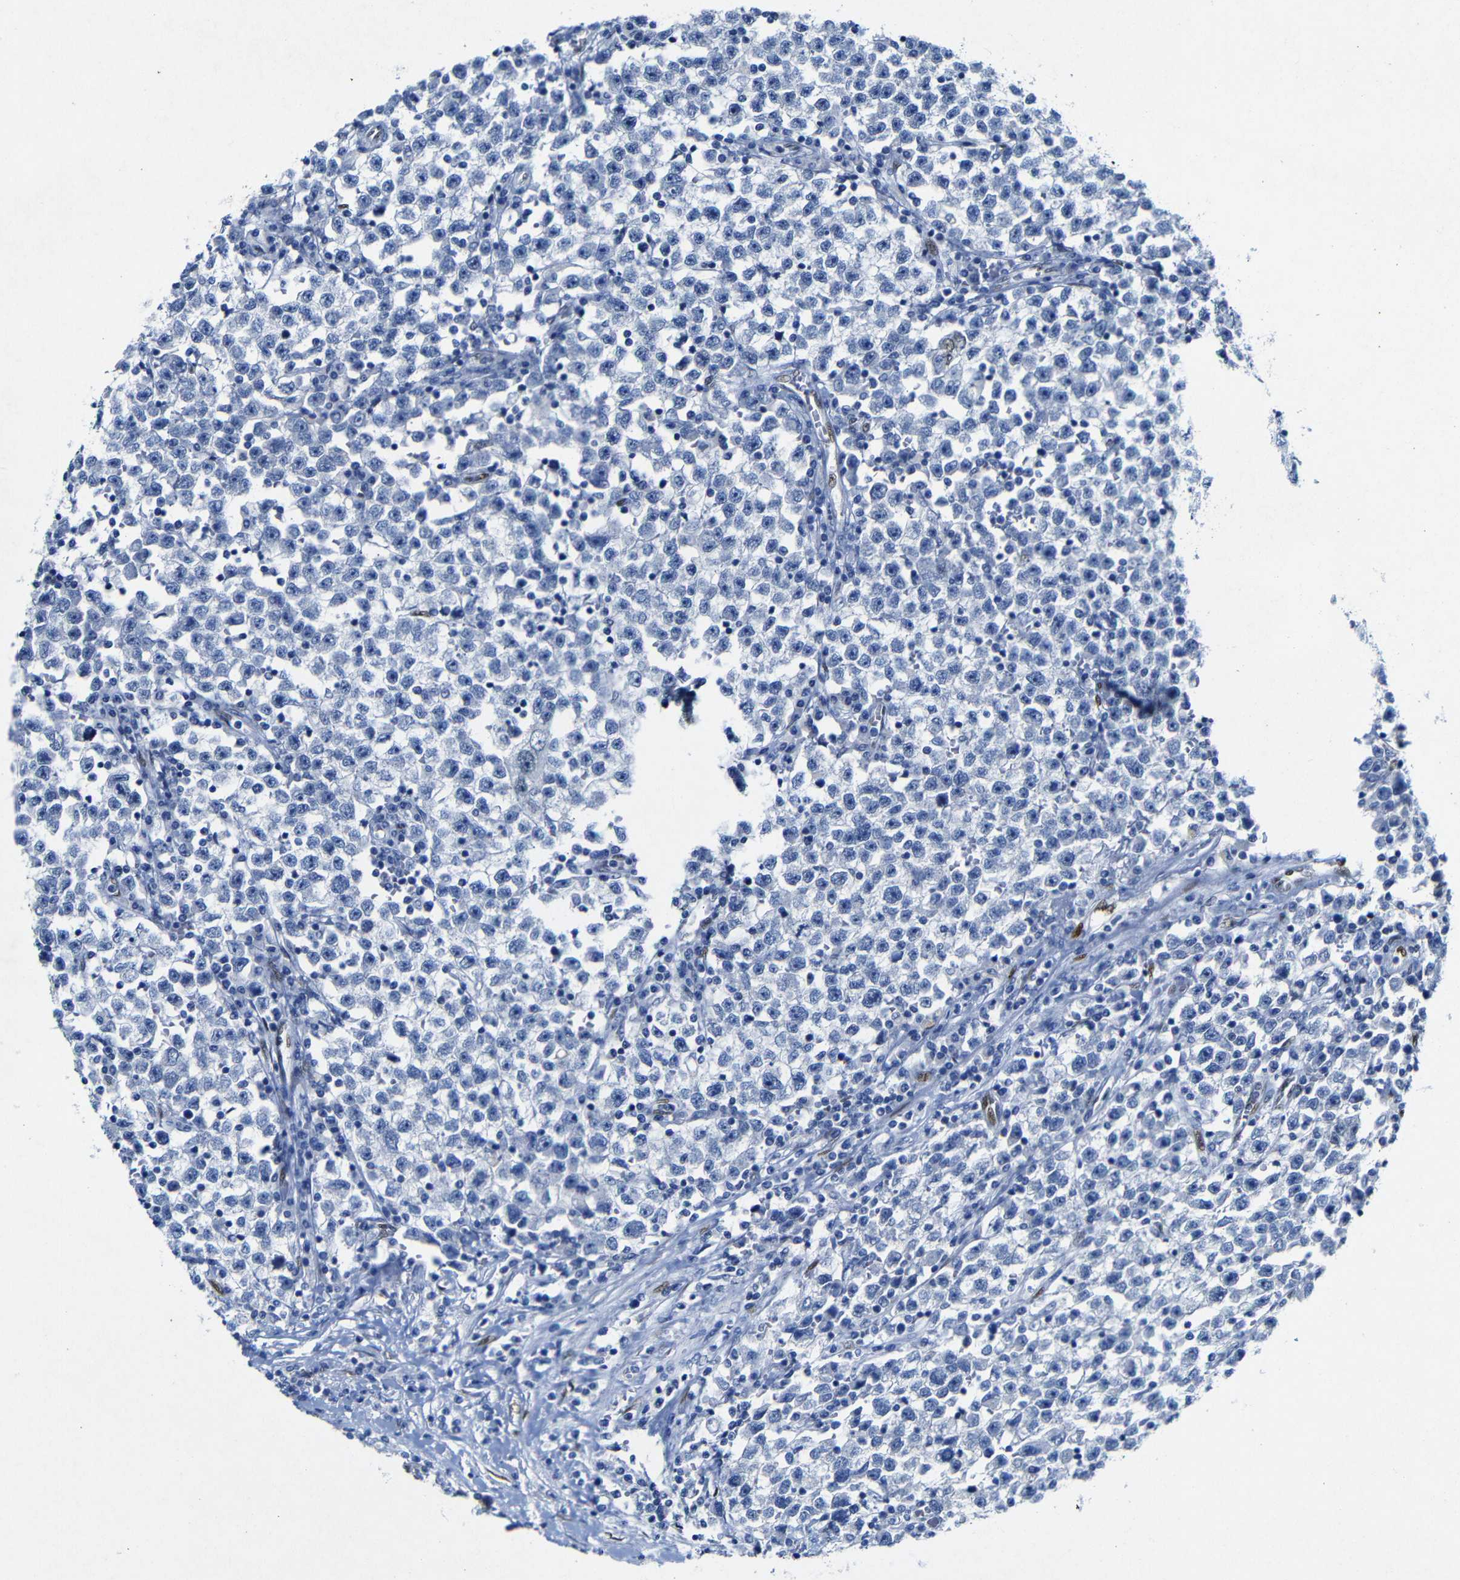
{"staining": {"intensity": "negative", "quantity": "none", "location": "none"}, "tissue": "testis cancer", "cell_type": "Tumor cells", "image_type": "cancer", "snomed": [{"axis": "morphology", "description": "Seminoma, NOS"}, {"axis": "topography", "description": "Testis"}], "caption": "An immunohistochemistry (IHC) image of testis cancer is shown. There is no staining in tumor cells of testis cancer.", "gene": "FOSL2", "patient": {"sex": "male", "age": 22}}